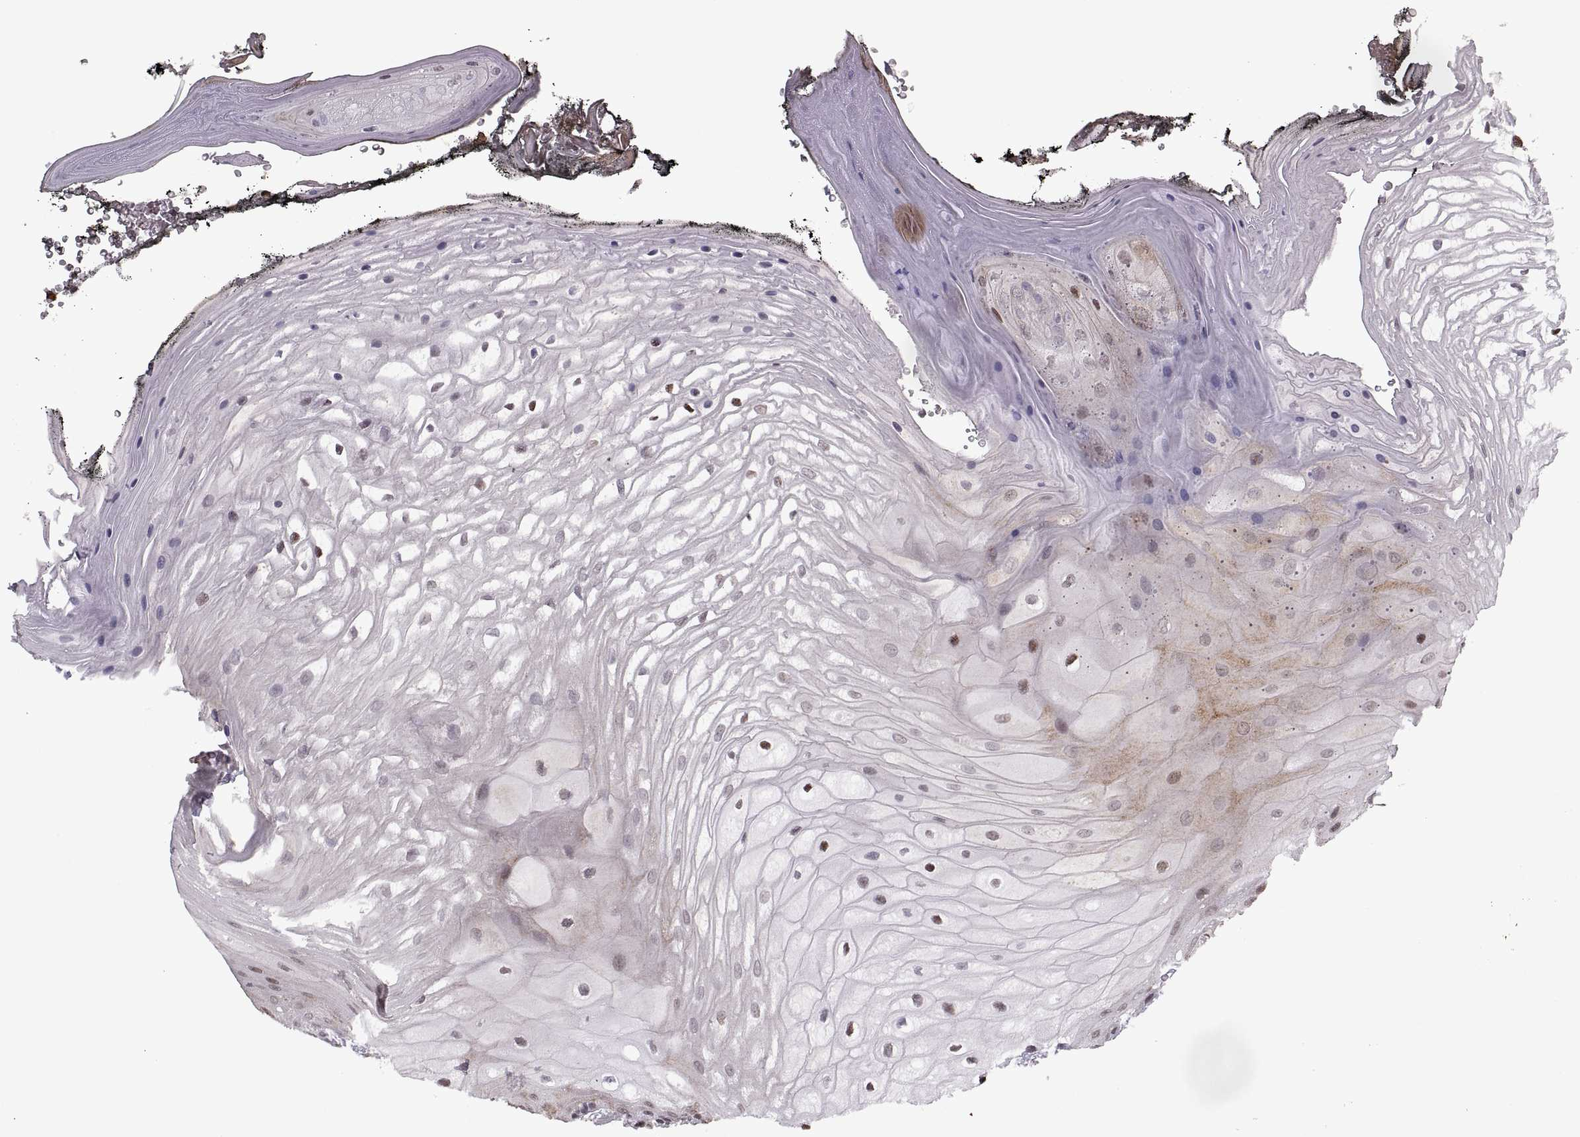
{"staining": {"intensity": "moderate", "quantity": "<25%", "location": "nuclear"}, "tissue": "oral mucosa", "cell_type": "Squamous epithelial cells", "image_type": "normal", "snomed": [{"axis": "morphology", "description": "Normal tissue, NOS"}, {"axis": "morphology", "description": "Squamous cell carcinoma, NOS"}, {"axis": "topography", "description": "Oral tissue"}, {"axis": "topography", "description": "Head-Neck"}], "caption": "Immunohistochemistry (IHC) micrograph of unremarkable oral mucosa: oral mucosa stained using IHC shows low levels of moderate protein expression localized specifically in the nuclear of squamous epithelial cells, appearing as a nuclear brown color.", "gene": "PALS1", "patient": {"sex": "male", "age": 65}}